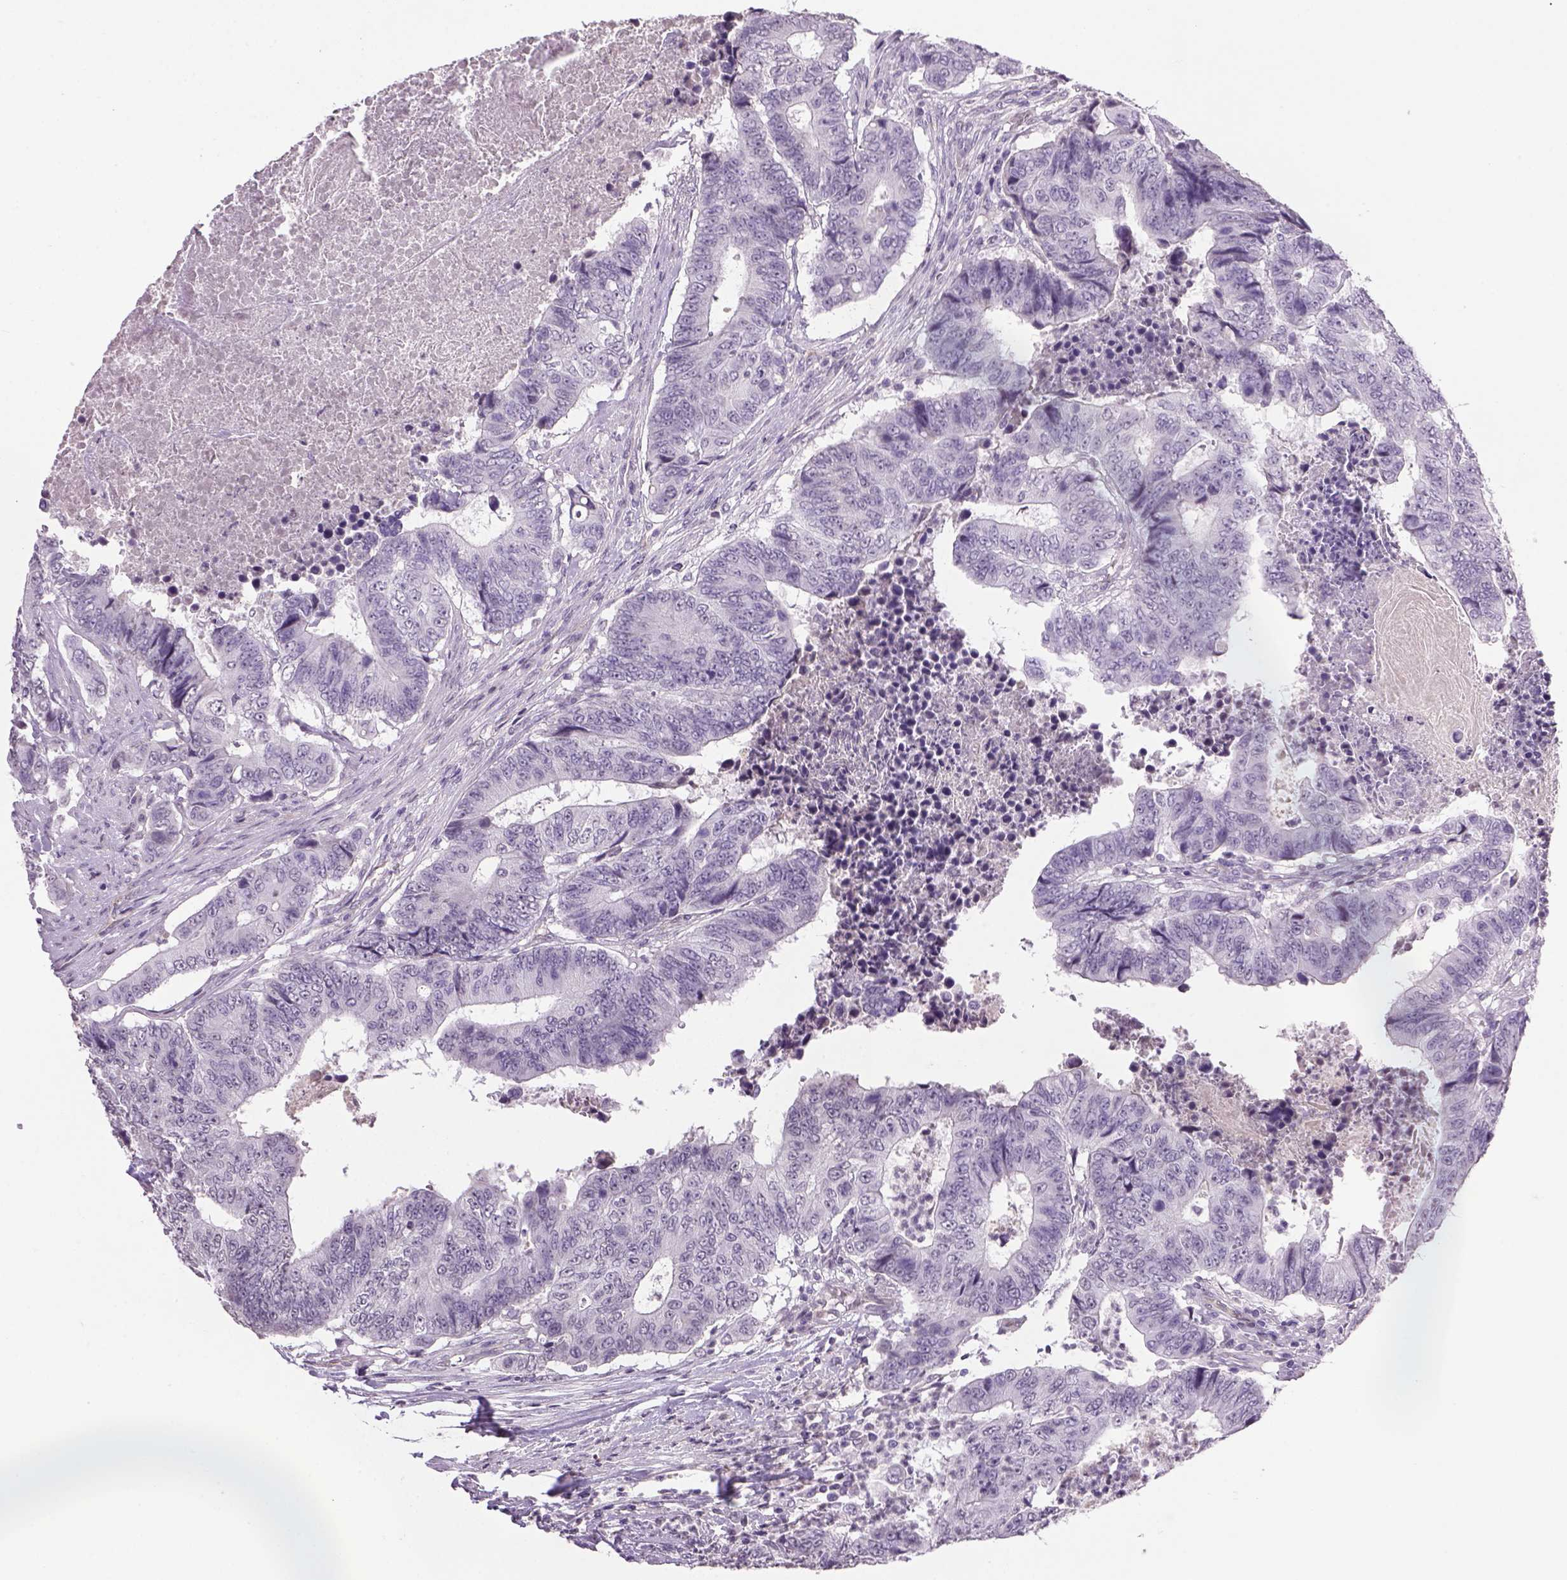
{"staining": {"intensity": "negative", "quantity": "none", "location": "none"}, "tissue": "colorectal cancer", "cell_type": "Tumor cells", "image_type": "cancer", "snomed": [{"axis": "morphology", "description": "Adenocarcinoma, NOS"}, {"axis": "topography", "description": "Colon"}], "caption": "A micrograph of colorectal adenocarcinoma stained for a protein displays no brown staining in tumor cells. (DAB immunohistochemistry visualized using brightfield microscopy, high magnification).", "gene": "PRRT1", "patient": {"sex": "female", "age": 48}}